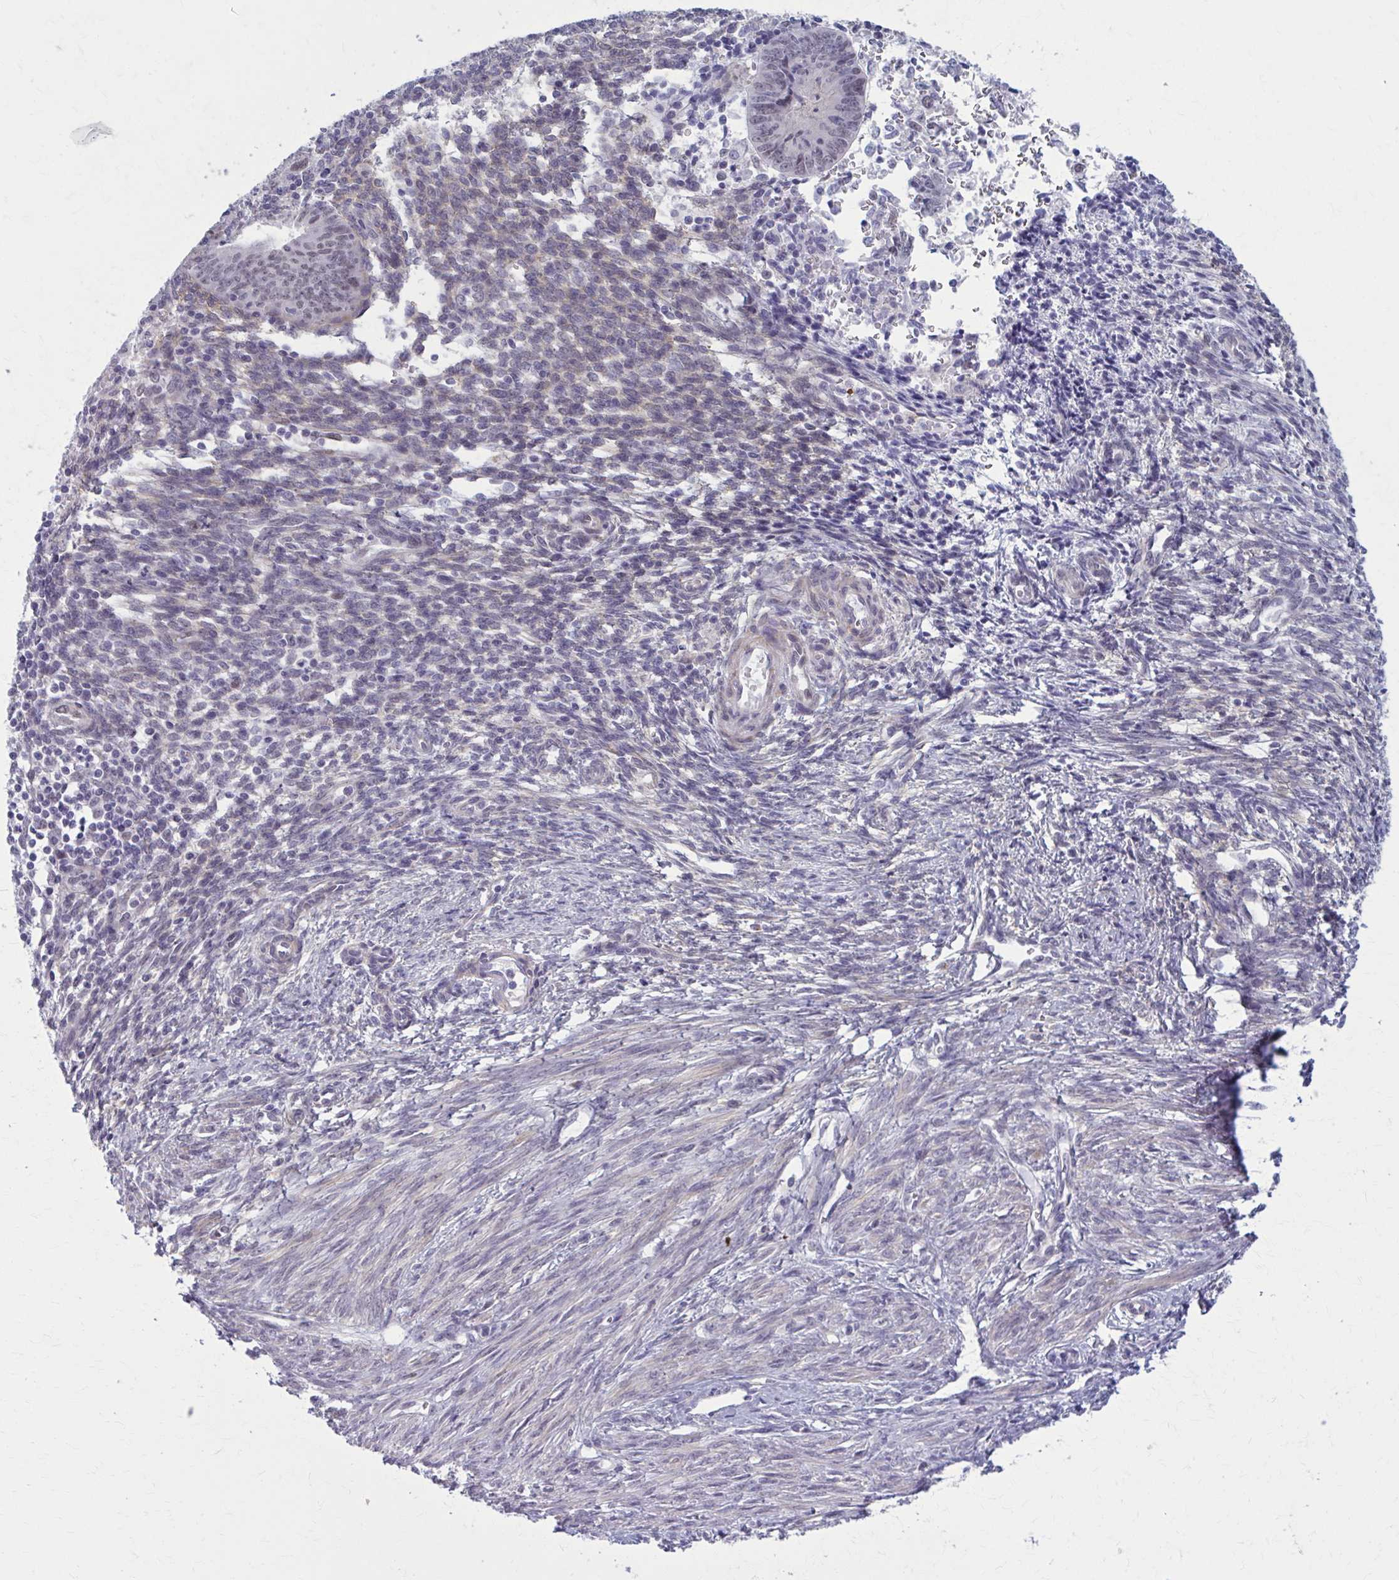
{"staining": {"intensity": "weak", "quantity": "<25%", "location": "nuclear"}, "tissue": "endometrial cancer", "cell_type": "Tumor cells", "image_type": "cancer", "snomed": [{"axis": "morphology", "description": "Adenocarcinoma, NOS"}, {"axis": "topography", "description": "Endometrium"}], "caption": "Tumor cells are negative for brown protein staining in endometrial cancer (adenocarcinoma). (DAB (3,3'-diaminobenzidine) IHC visualized using brightfield microscopy, high magnification).", "gene": "NUMBL", "patient": {"sex": "female", "age": 50}}